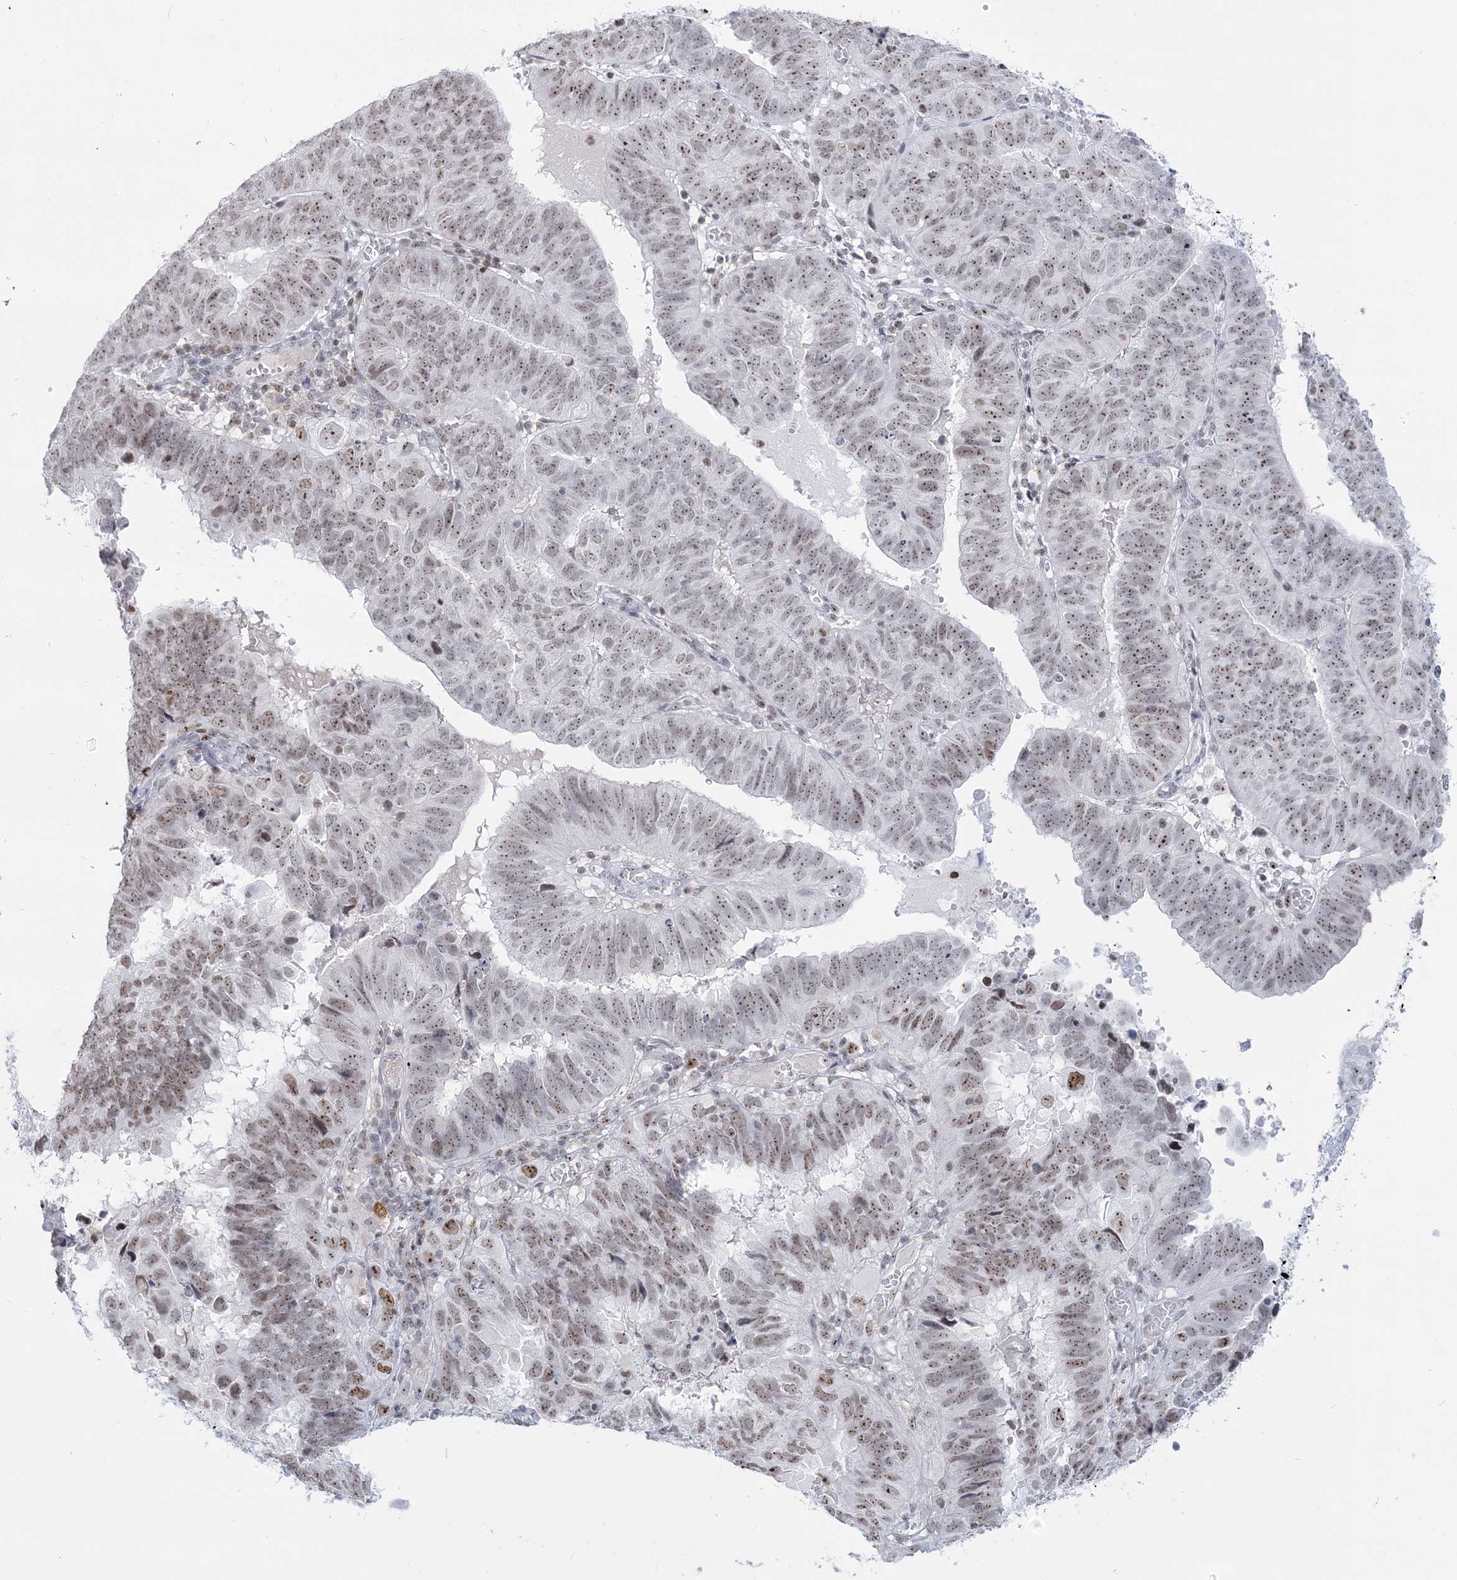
{"staining": {"intensity": "moderate", "quantity": "25%-75%", "location": "nuclear"}, "tissue": "endometrial cancer", "cell_type": "Tumor cells", "image_type": "cancer", "snomed": [{"axis": "morphology", "description": "Adenocarcinoma, NOS"}, {"axis": "topography", "description": "Uterus"}], "caption": "There is medium levels of moderate nuclear positivity in tumor cells of endometrial cancer (adenocarcinoma), as demonstrated by immunohistochemical staining (brown color).", "gene": "DDX21", "patient": {"sex": "female", "age": 77}}